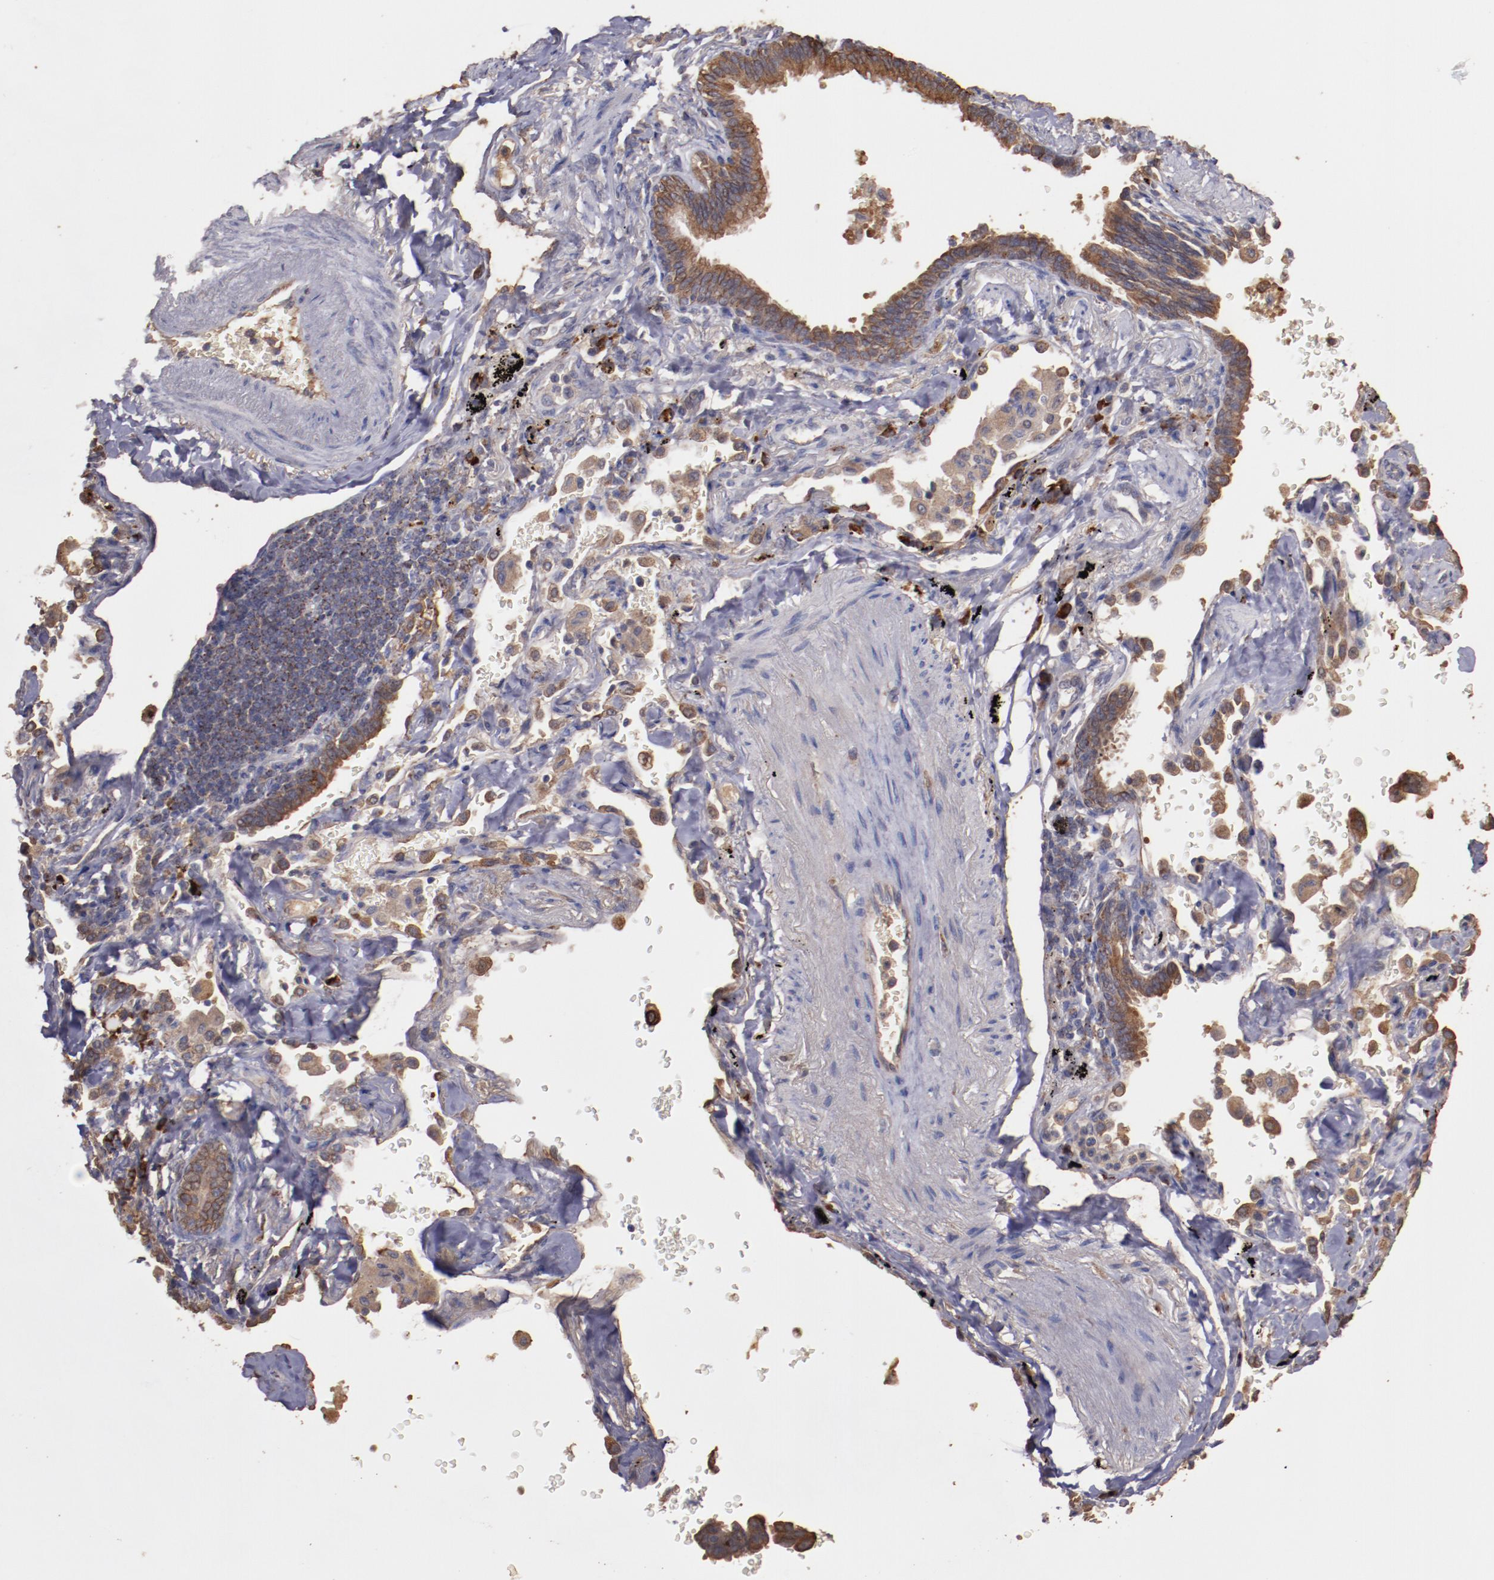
{"staining": {"intensity": "moderate", "quantity": "25%-75%", "location": "cytoplasmic/membranous"}, "tissue": "lung cancer", "cell_type": "Tumor cells", "image_type": "cancer", "snomed": [{"axis": "morphology", "description": "Adenocarcinoma, NOS"}, {"axis": "topography", "description": "Lung"}], "caption": "Human adenocarcinoma (lung) stained with a protein marker reveals moderate staining in tumor cells.", "gene": "SRRD", "patient": {"sex": "female", "age": 64}}